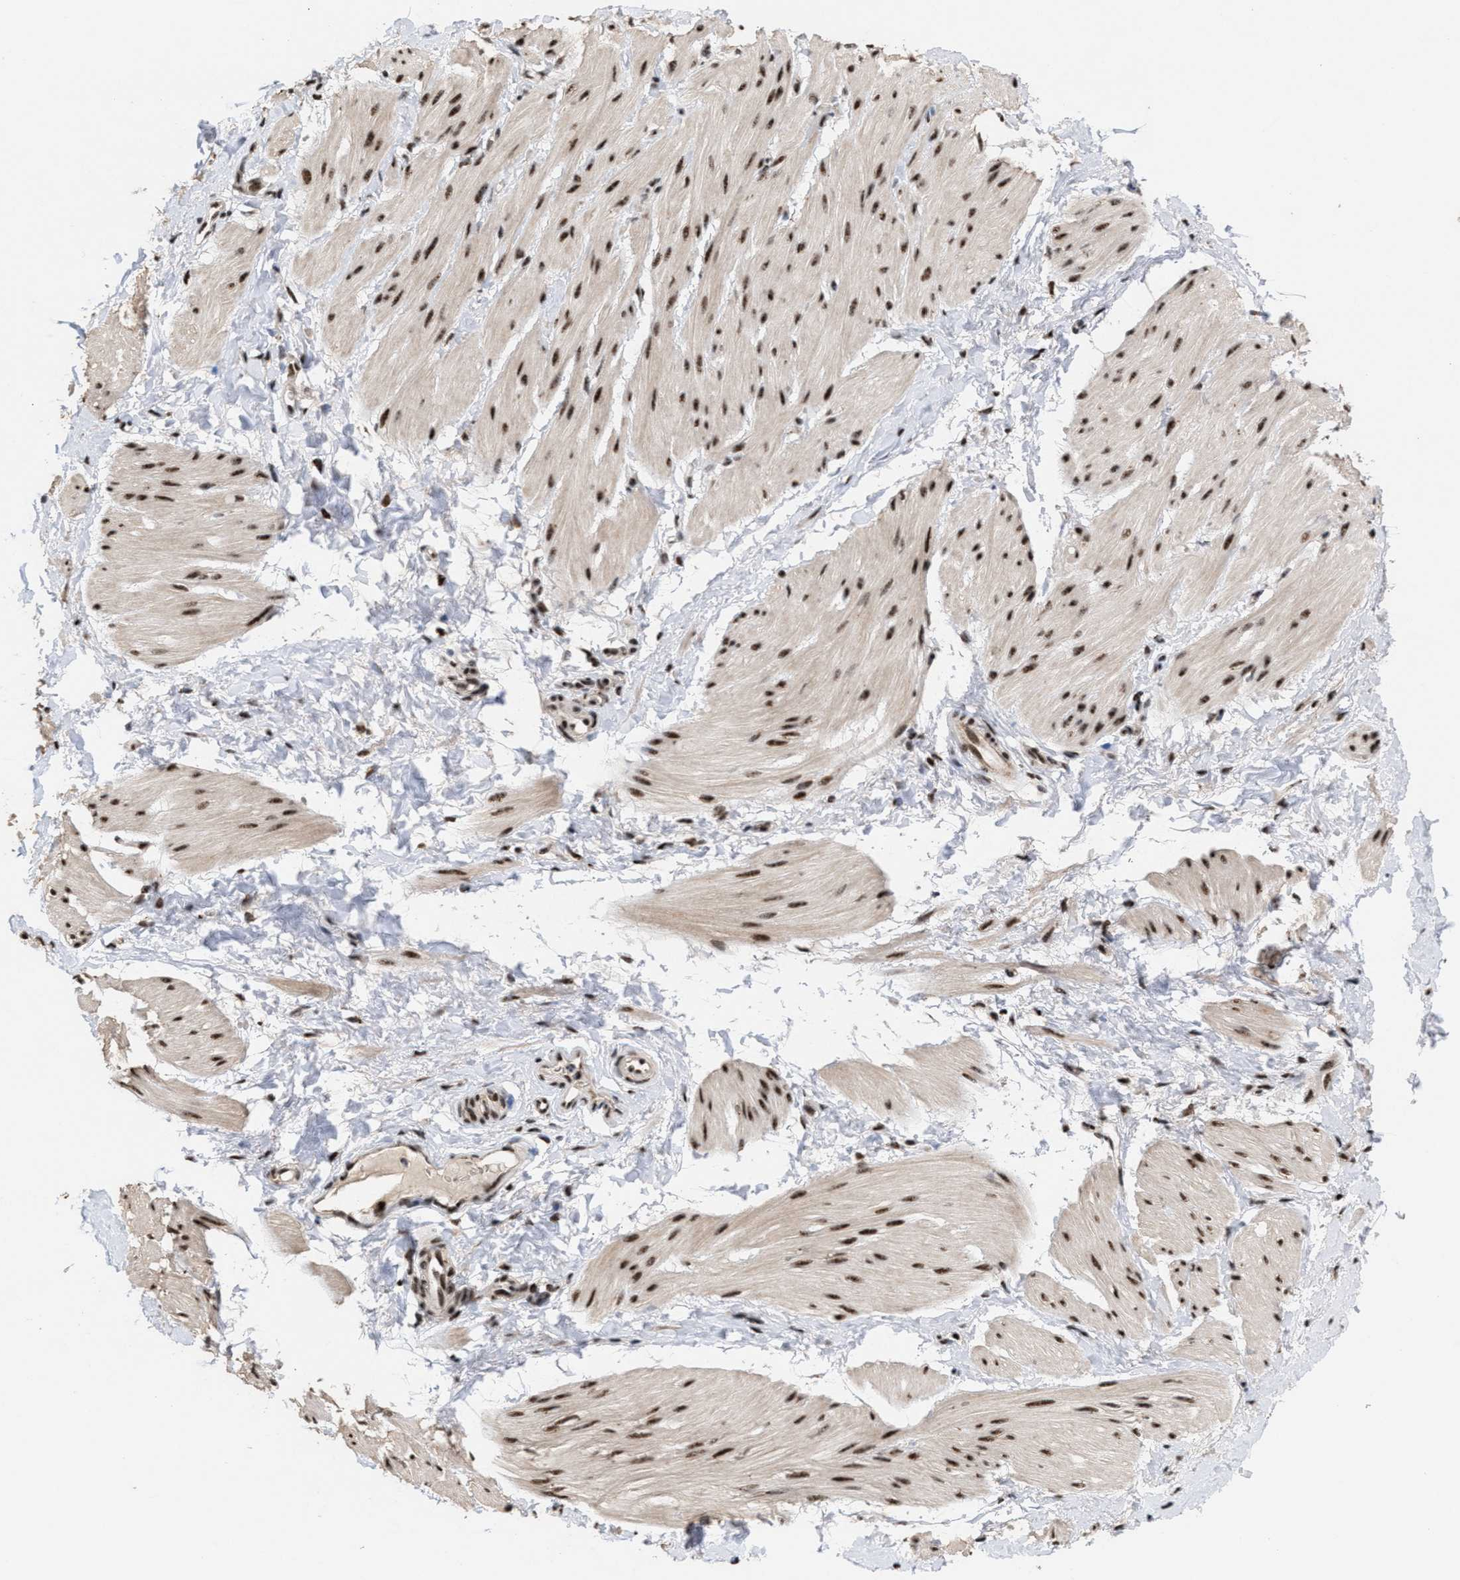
{"staining": {"intensity": "strong", "quantity": "25%-75%", "location": "cytoplasmic/membranous,nuclear"}, "tissue": "smooth muscle", "cell_type": "Smooth muscle cells", "image_type": "normal", "snomed": [{"axis": "morphology", "description": "Normal tissue, NOS"}, {"axis": "topography", "description": "Smooth muscle"}], "caption": "IHC image of normal smooth muscle: smooth muscle stained using immunohistochemistry (IHC) reveals high levels of strong protein expression localized specifically in the cytoplasmic/membranous,nuclear of smooth muscle cells, appearing as a cytoplasmic/membranous,nuclear brown color.", "gene": "EIF4A3", "patient": {"sex": "male", "age": 16}}